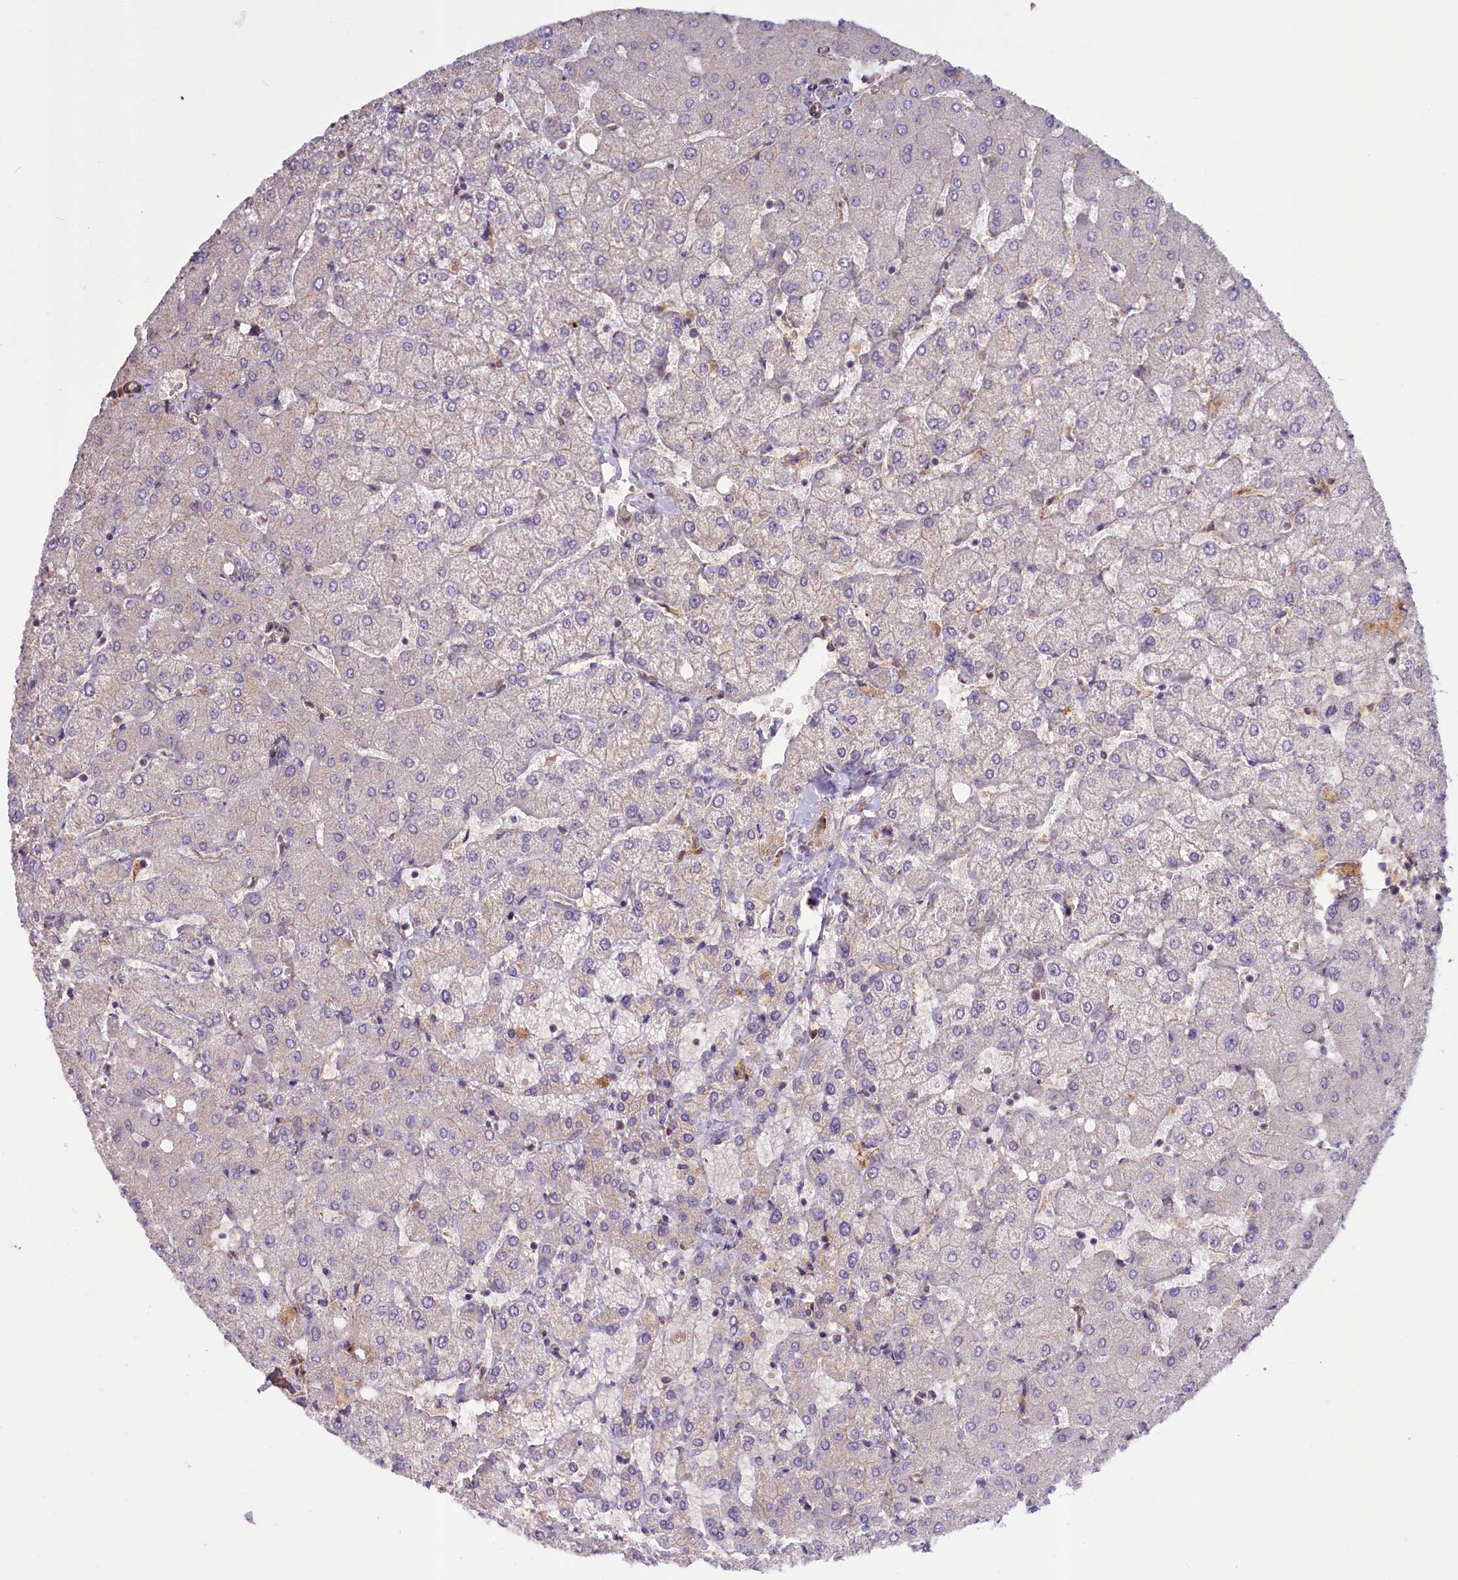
{"staining": {"intensity": "negative", "quantity": "none", "location": "none"}, "tissue": "liver", "cell_type": "Cholangiocytes", "image_type": "normal", "snomed": [{"axis": "morphology", "description": "Normal tissue, NOS"}, {"axis": "topography", "description": "Liver"}], "caption": "Immunohistochemistry image of unremarkable liver stained for a protein (brown), which shows no expression in cholangiocytes. (IHC, brightfield microscopy, high magnification).", "gene": "FUZ", "patient": {"sex": "female", "age": 54}}